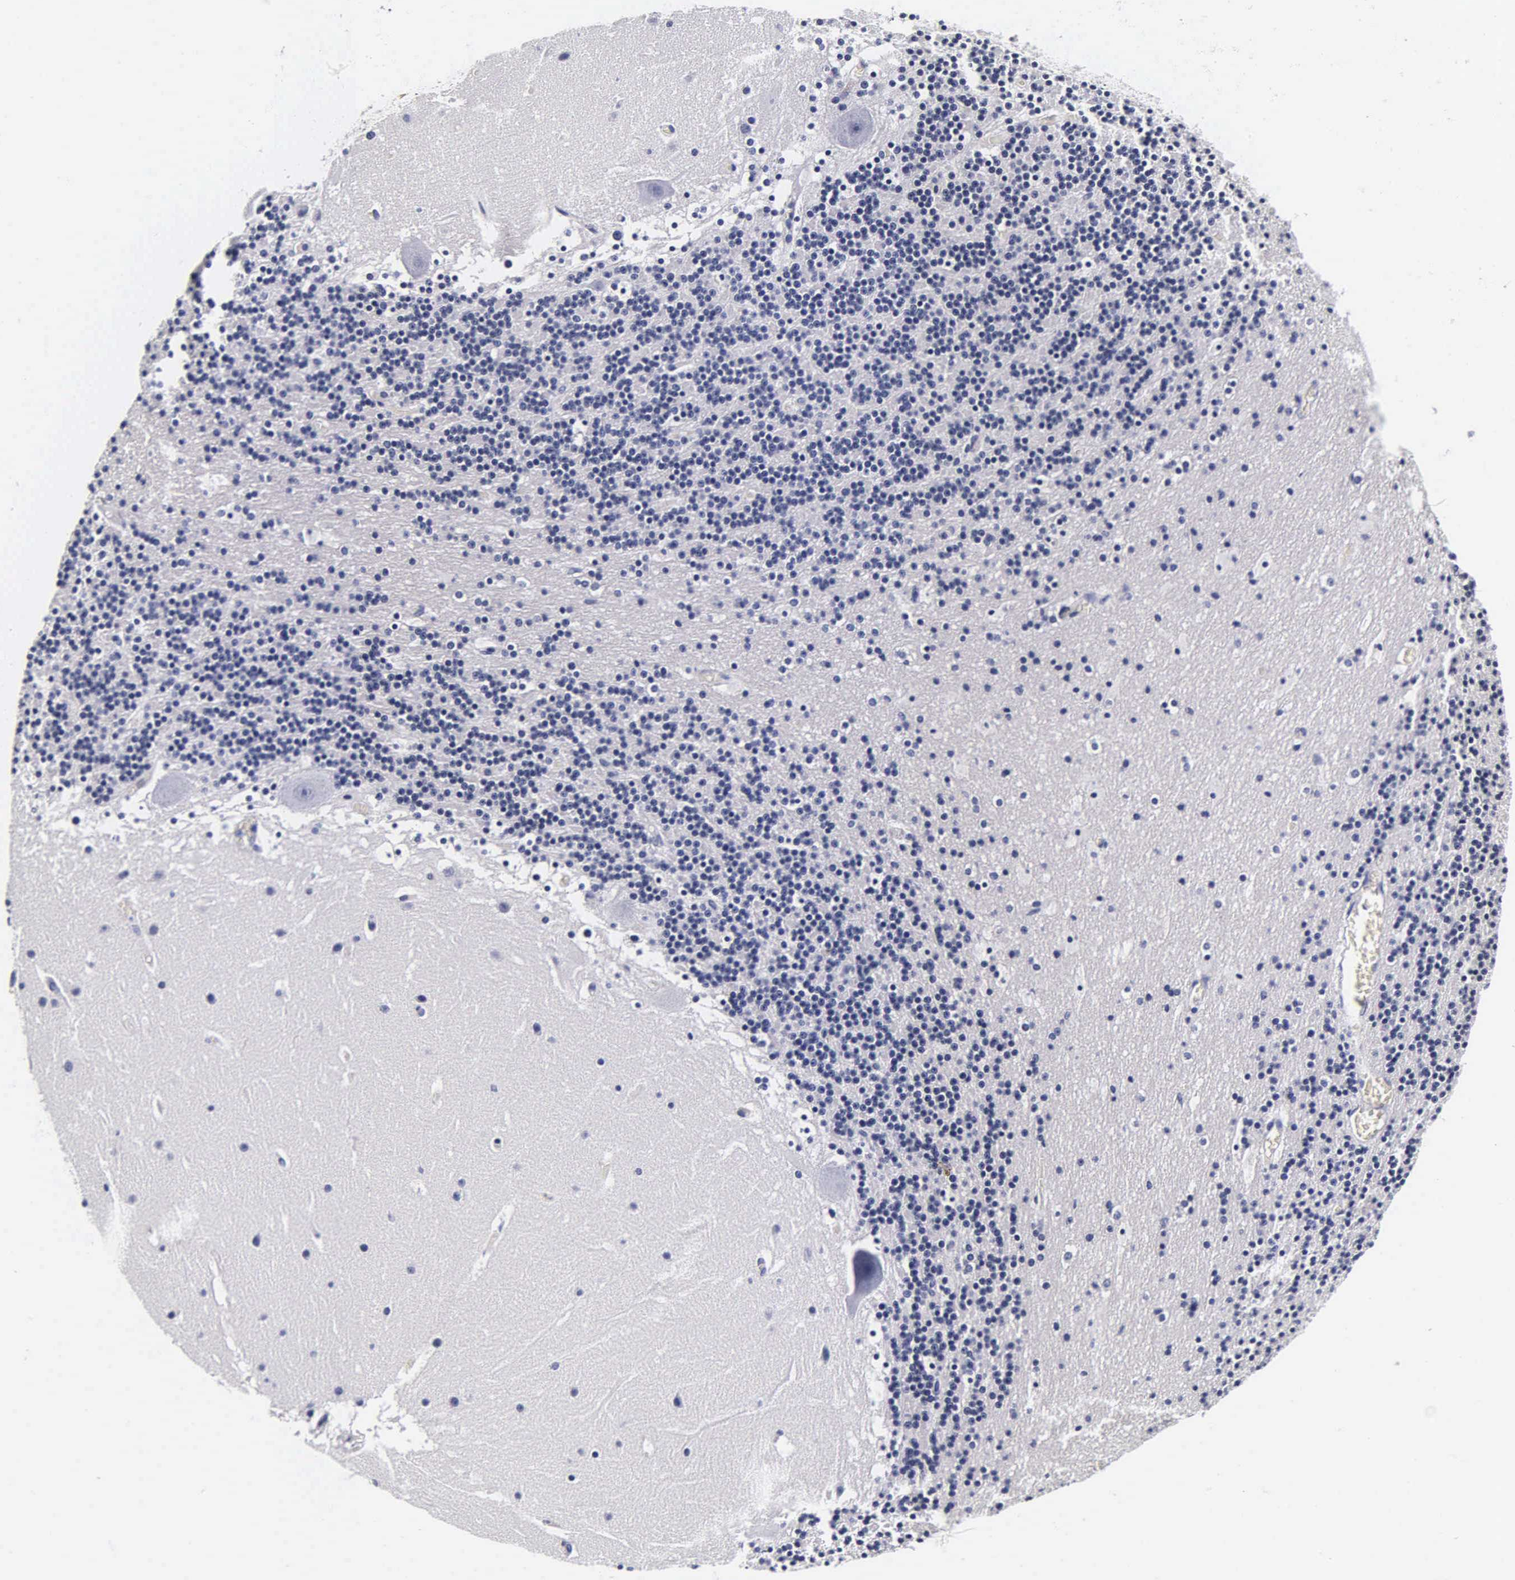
{"staining": {"intensity": "negative", "quantity": "none", "location": "none"}, "tissue": "cerebellum", "cell_type": "Cells in granular layer", "image_type": "normal", "snomed": [{"axis": "morphology", "description": "Normal tissue, NOS"}, {"axis": "topography", "description": "Cerebellum"}], "caption": "IHC of unremarkable human cerebellum demonstrates no positivity in cells in granular layer.", "gene": "ACP3", "patient": {"sex": "male", "age": 45}}